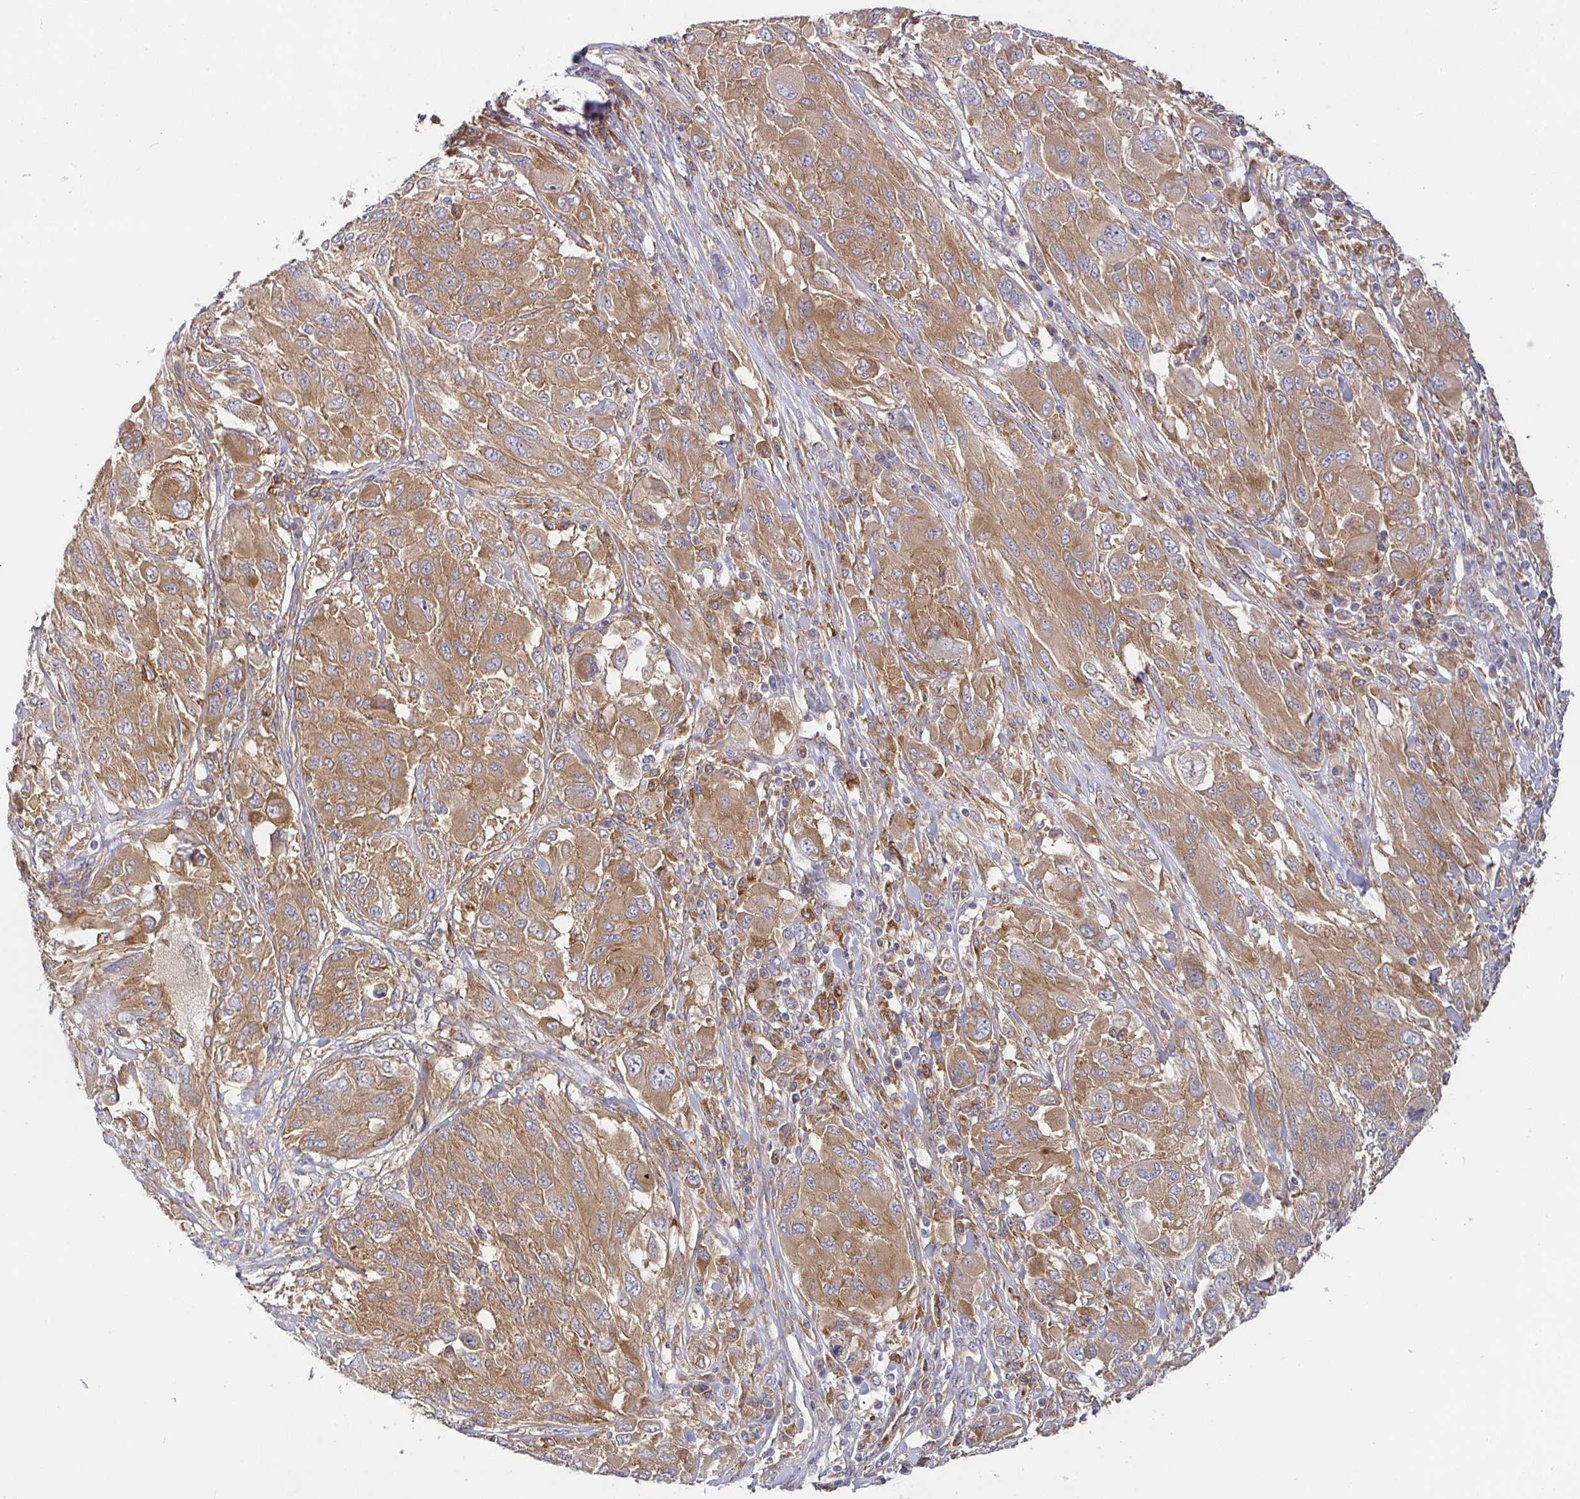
{"staining": {"intensity": "moderate", "quantity": ">75%", "location": "cytoplasmic/membranous"}, "tissue": "melanoma", "cell_type": "Tumor cells", "image_type": "cancer", "snomed": [{"axis": "morphology", "description": "Malignant melanoma, NOS"}, {"axis": "topography", "description": "Skin"}], "caption": "Melanoma tissue reveals moderate cytoplasmic/membranous positivity in approximately >75% of tumor cells, visualized by immunohistochemistry.", "gene": "SNX8", "patient": {"sex": "female", "age": 91}}